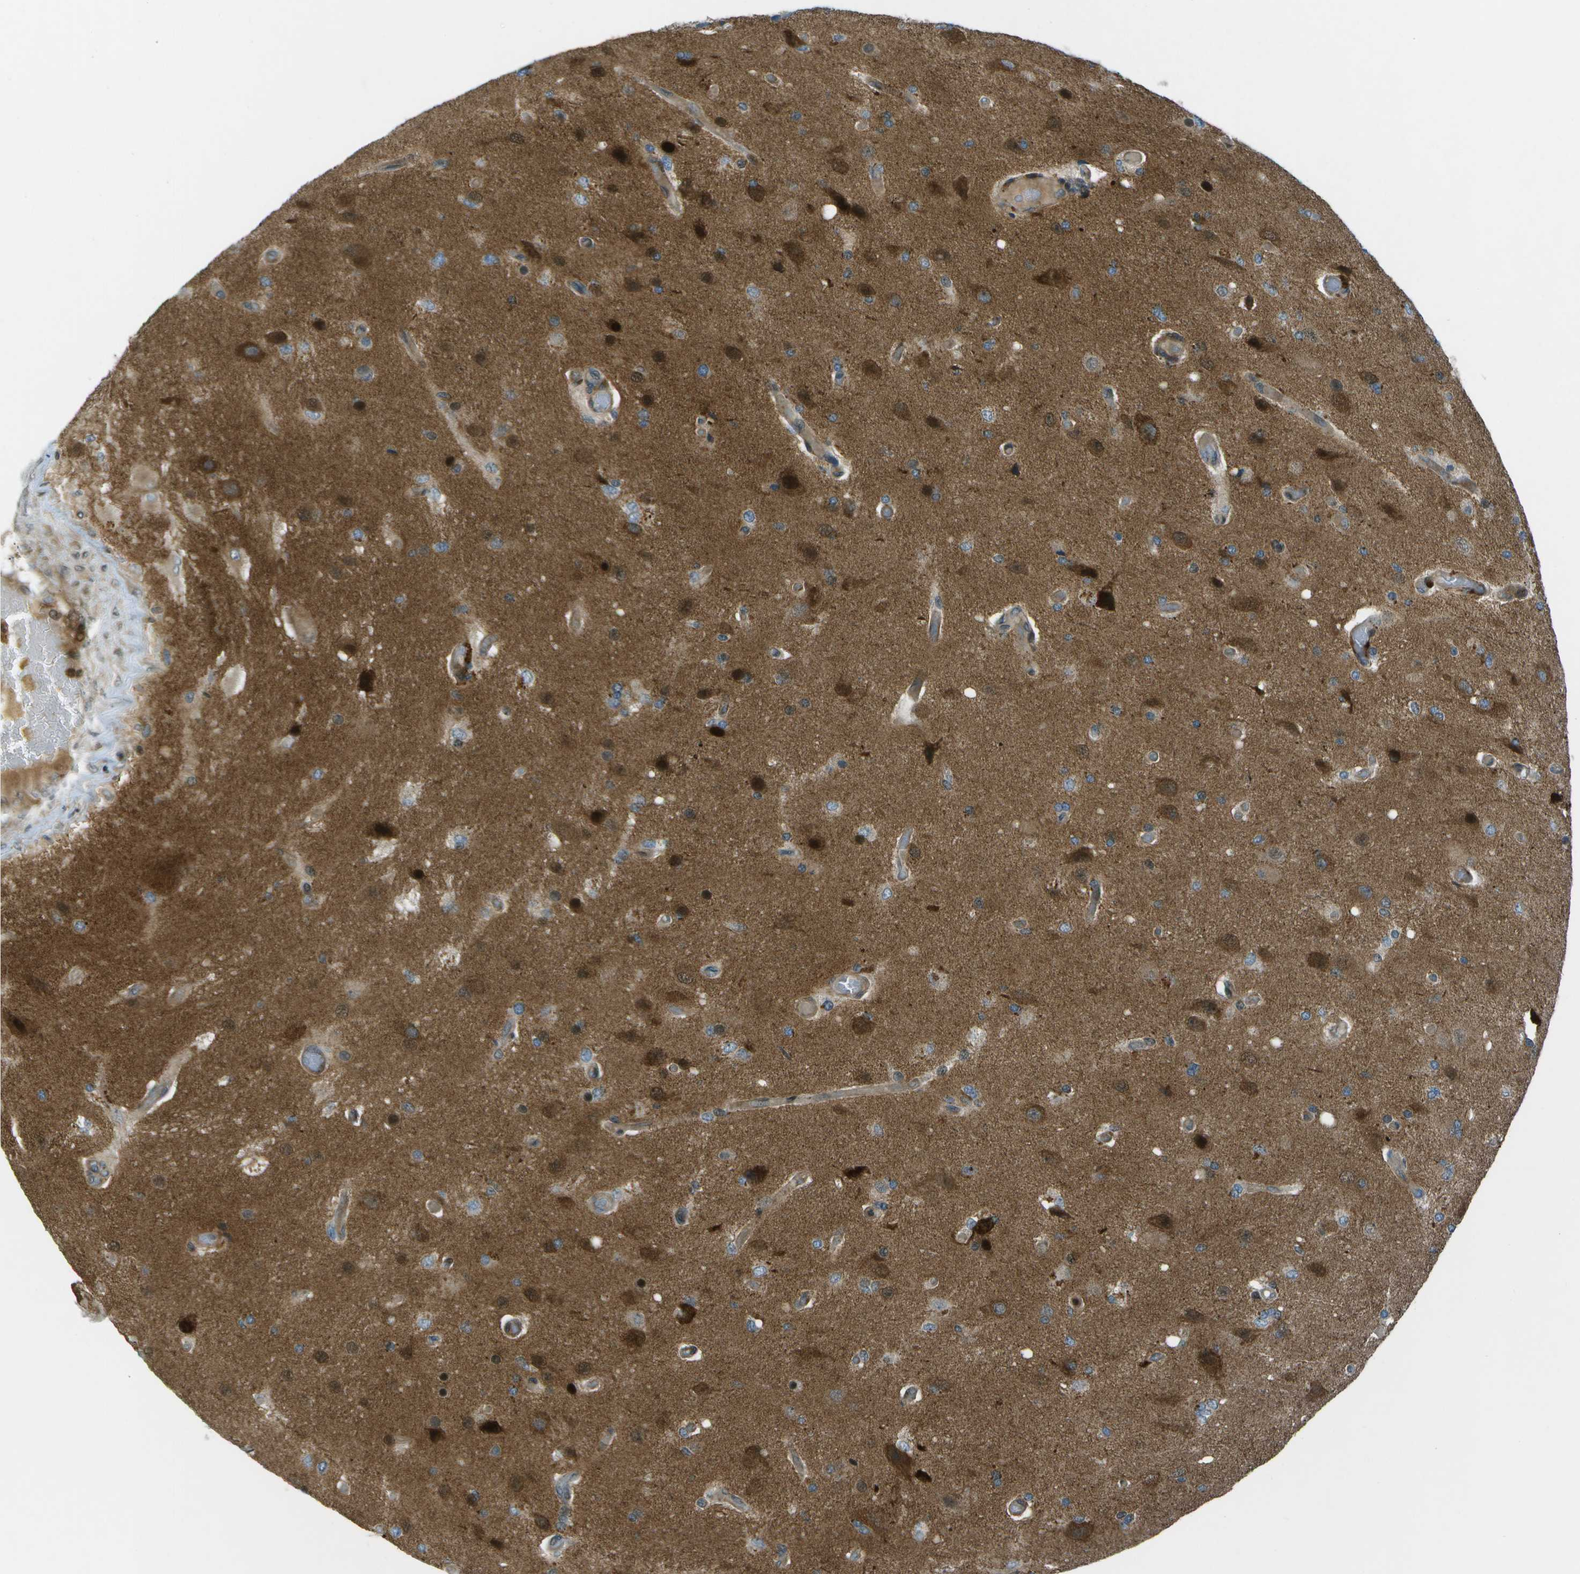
{"staining": {"intensity": "strong", "quantity": "25%-75%", "location": "cytoplasmic/membranous"}, "tissue": "glioma", "cell_type": "Tumor cells", "image_type": "cancer", "snomed": [{"axis": "morphology", "description": "Normal tissue, NOS"}, {"axis": "morphology", "description": "Glioma, malignant, High grade"}, {"axis": "topography", "description": "Cerebral cortex"}], "caption": "IHC (DAB) staining of human glioma reveals strong cytoplasmic/membranous protein staining in about 25%-75% of tumor cells.", "gene": "TMEM19", "patient": {"sex": "male", "age": 77}}